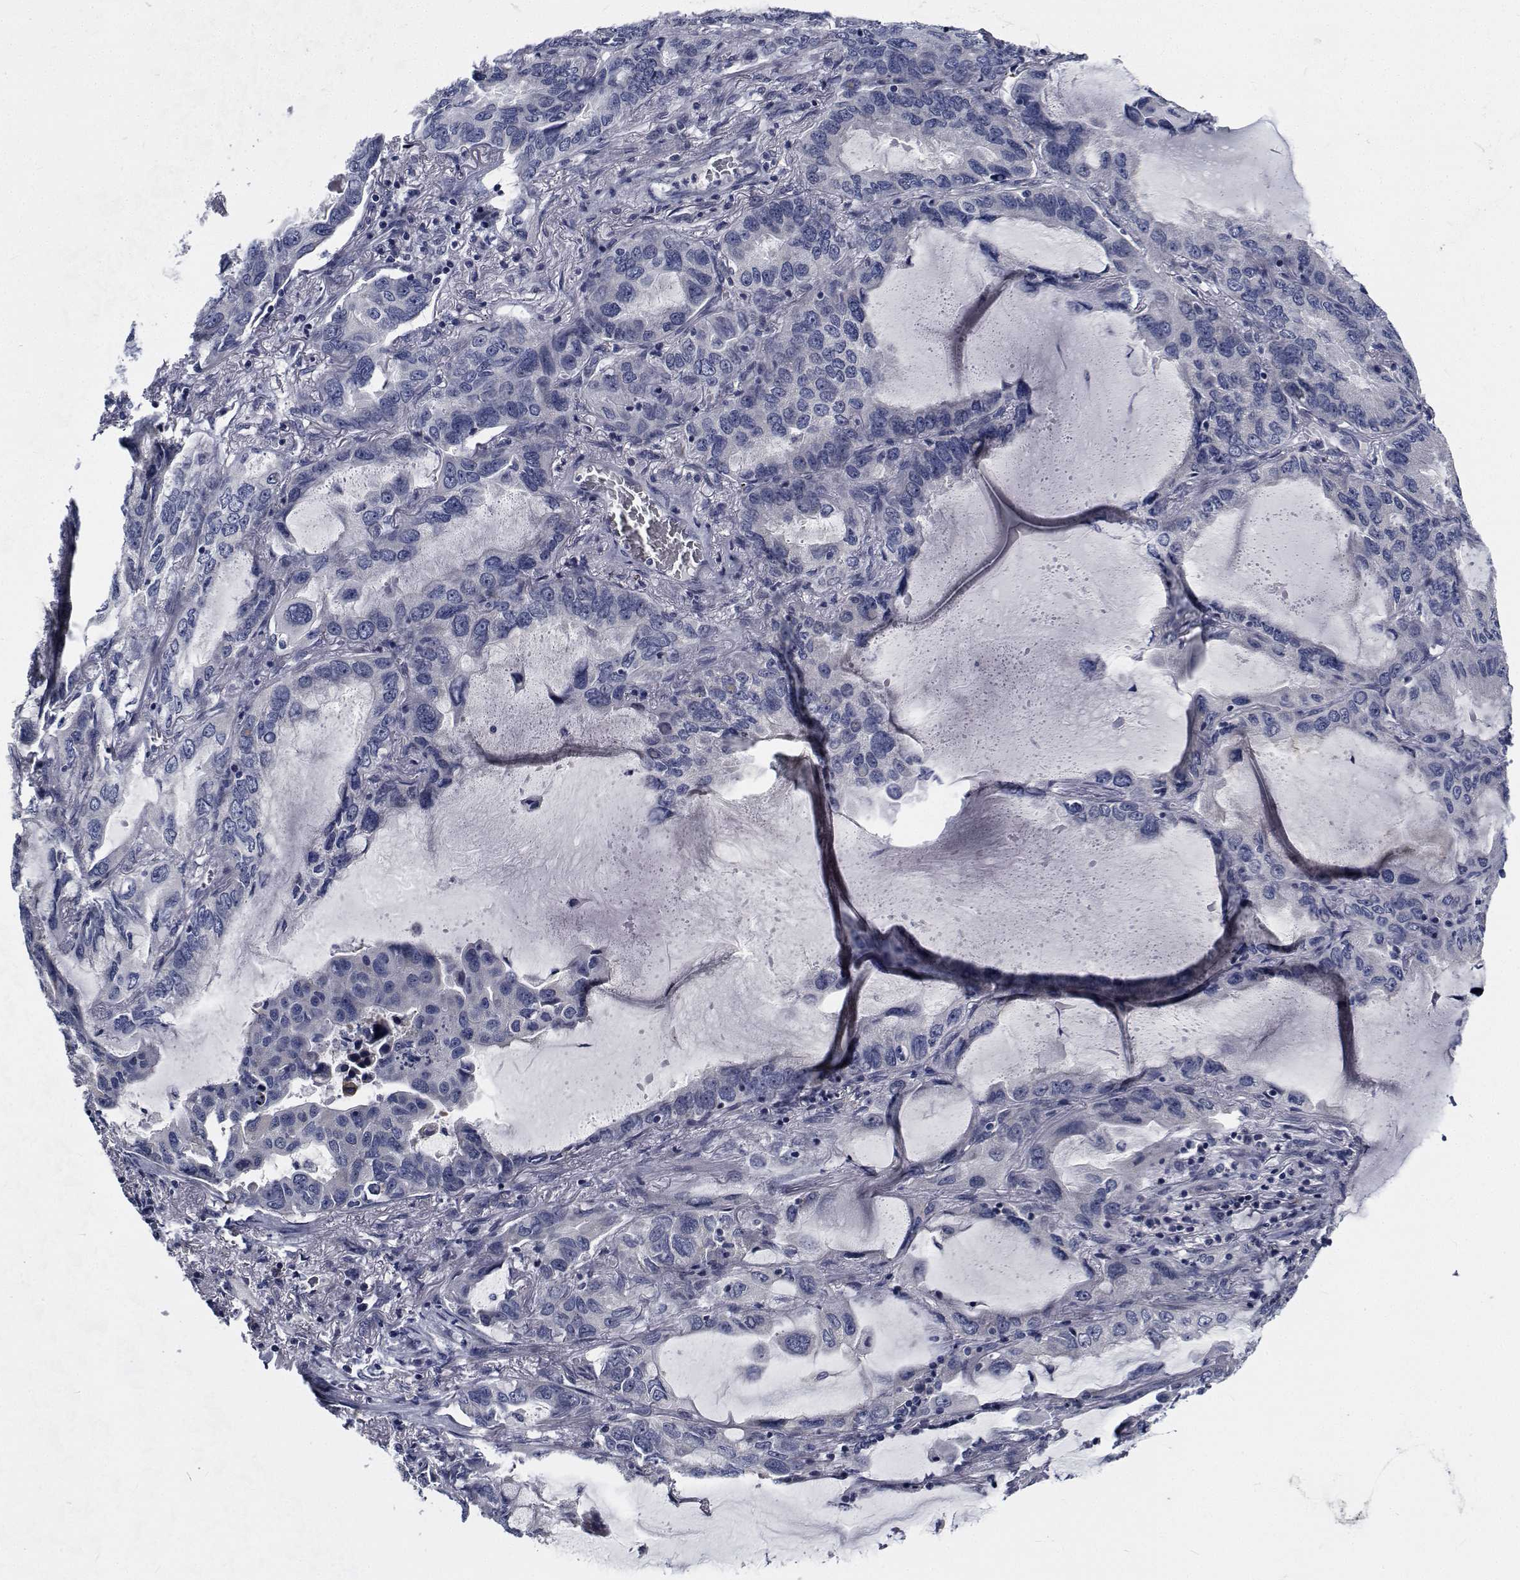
{"staining": {"intensity": "negative", "quantity": "none", "location": "none"}, "tissue": "lung cancer", "cell_type": "Tumor cells", "image_type": "cancer", "snomed": [{"axis": "morphology", "description": "Adenocarcinoma, NOS"}, {"axis": "topography", "description": "Lung"}], "caption": "DAB immunohistochemical staining of lung cancer (adenocarcinoma) demonstrates no significant positivity in tumor cells.", "gene": "TTBK1", "patient": {"sex": "male", "age": 64}}